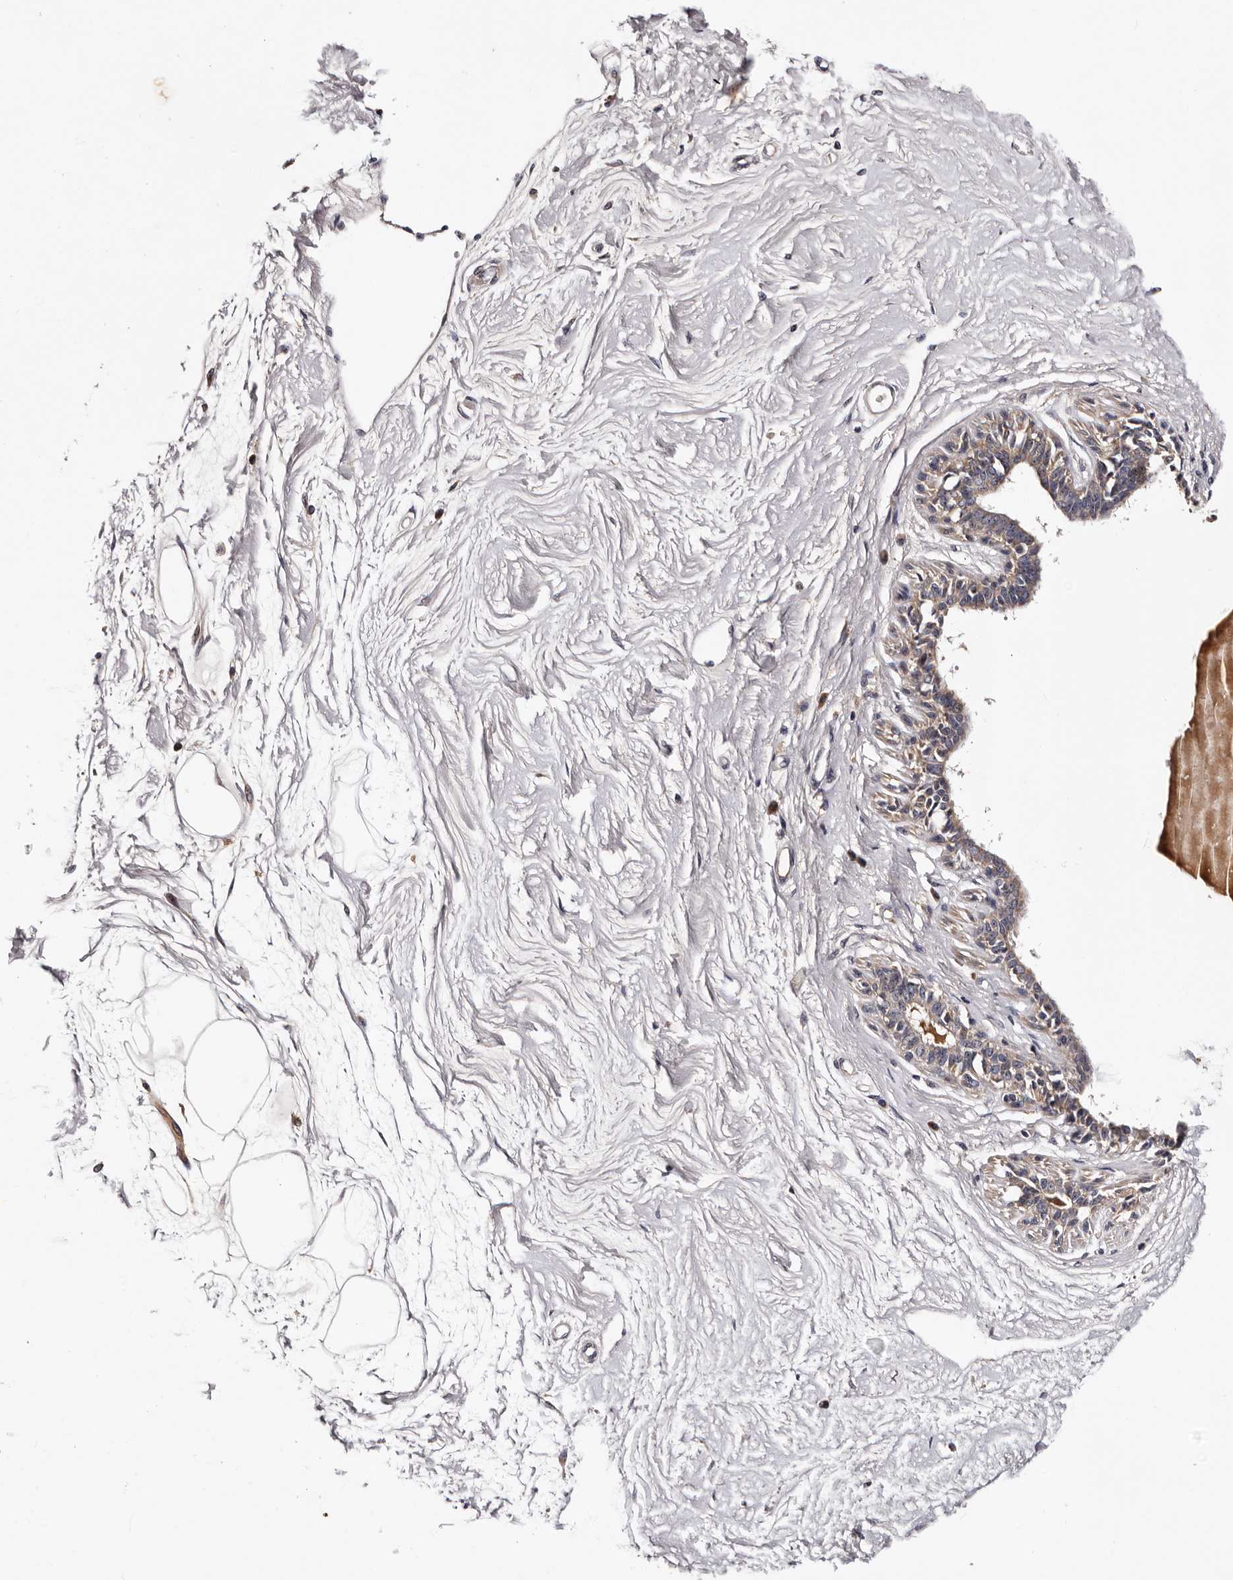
{"staining": {"intensity": "negative", "quantity": "none", "location": "none"}, "tissue": "breast", "cell_type": "Adipocytes", "image_type": "normal", "snomed": [{"axis": "morphology", "description": "Normal tissue, NOS"}, {"axis": "topography", "description": "Breast"}], "caption": "High power microscopy image of an immunohistochemistry (IHC) photomicrograph of benign breast, revealing no significant expression in adipocytes. The staining was performed using DAB to visualize the protein expression in brown, while the nuclei were stained in blue with hematoxylin (Magnification: 20x).", "gene": "TAF4B", "patient": {"sex": "female", "age": 45}}